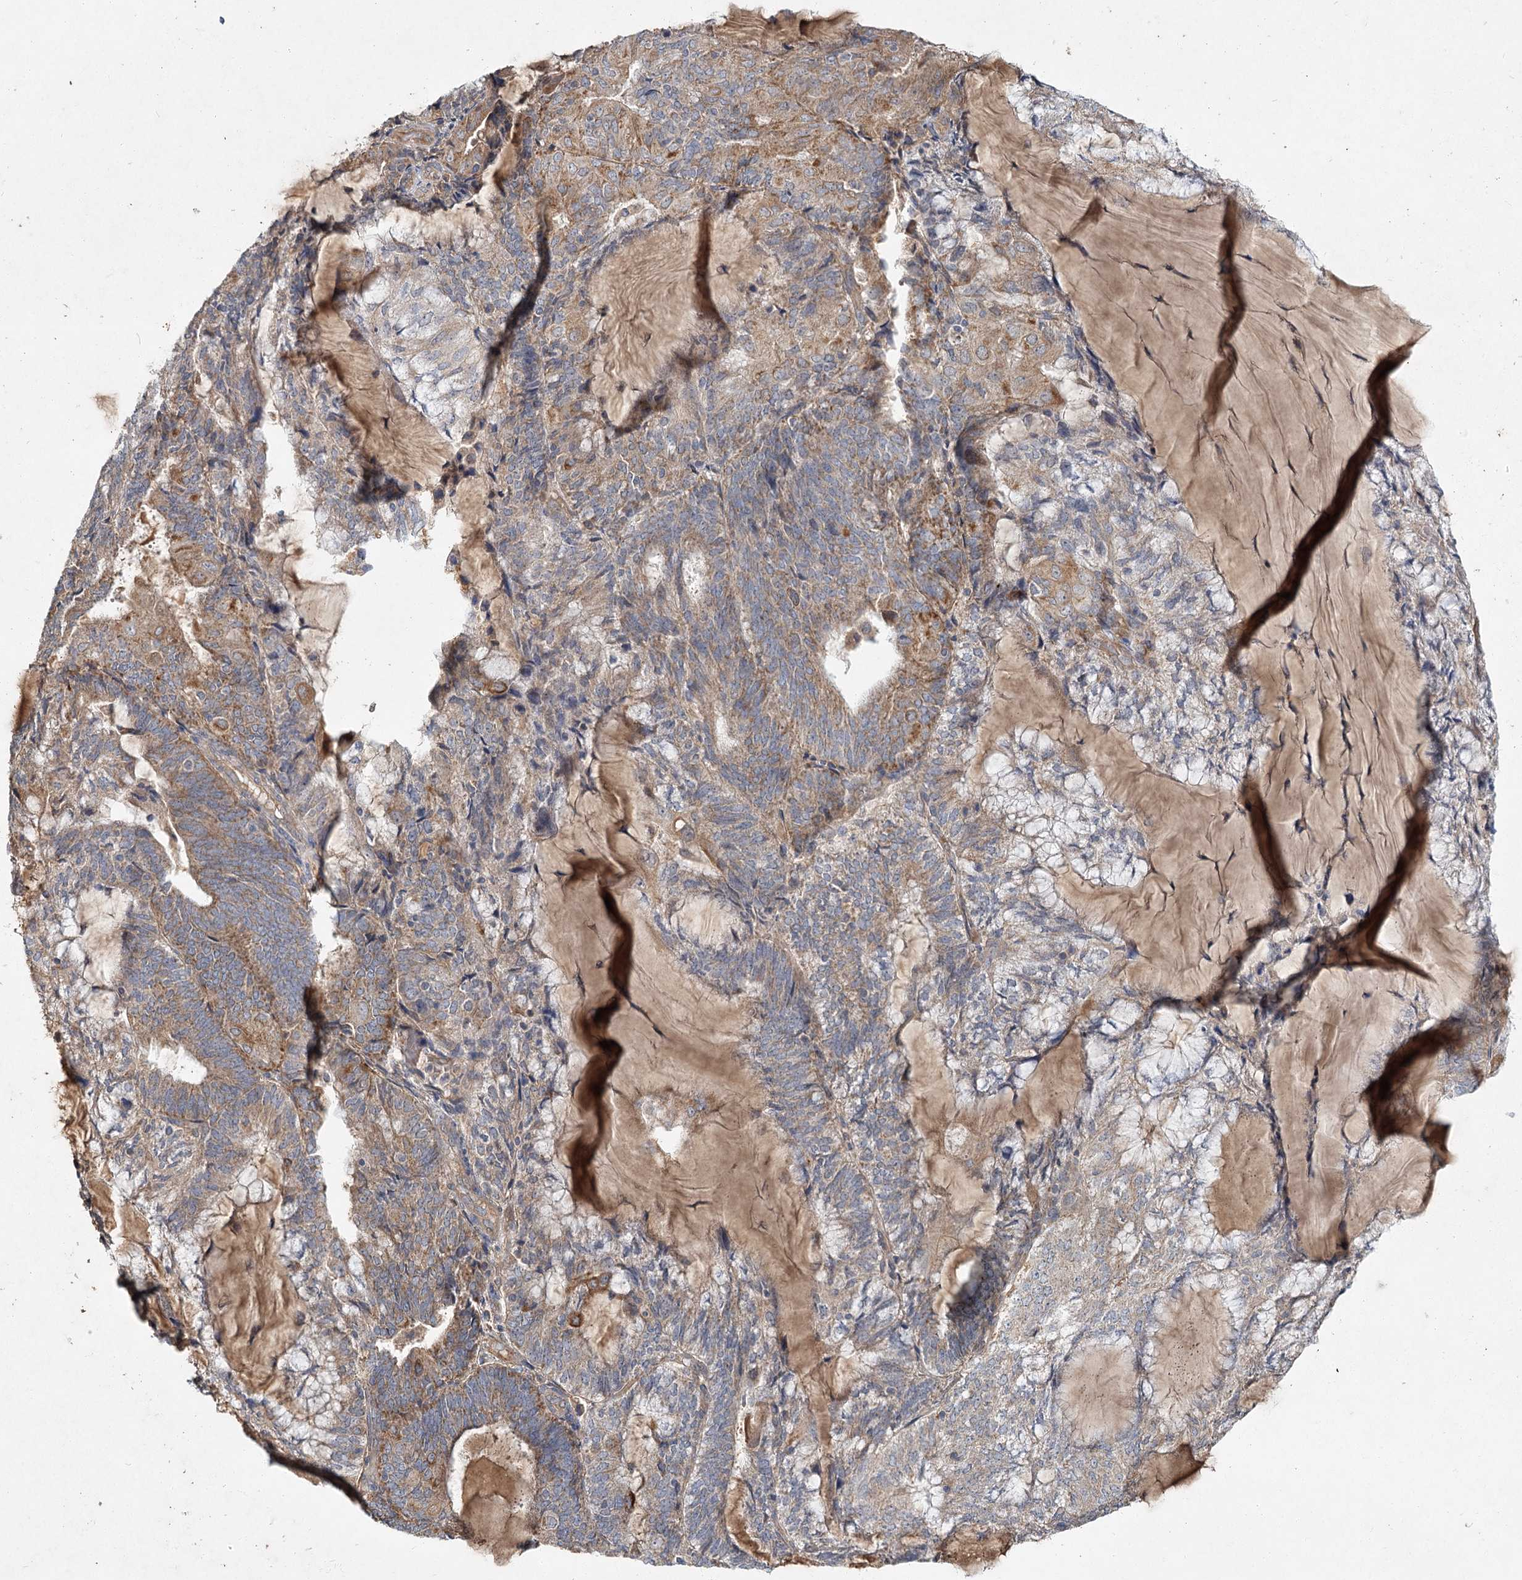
{"staining": {"intensity": "moderate", "quantity": "<25%", "location": "cytoplasmic/membranous"}, "tissue": "endometrial cancer", "cell_type": "Tumor cells", "image_type": "cancer", "snomed": [{"axis": "morphology", "description": "Adenocarcinoma, NOS"}, {"axis": "topography", "description": "Endometrium"}], "caption": "DAB (3,3'-diaminobenzidine) immunohistochemical staining of human endometrial adenocarcinoma exhibits moderate cytoplasmic/membranous protein expression in about <25% of tumor cells. Using DAB (brown) and hematoxylin (blue) stains, captured at high magnification using brightfield microscopy.", "gene": "MFN1", "patient": {"sex": "female", "age": 81}}